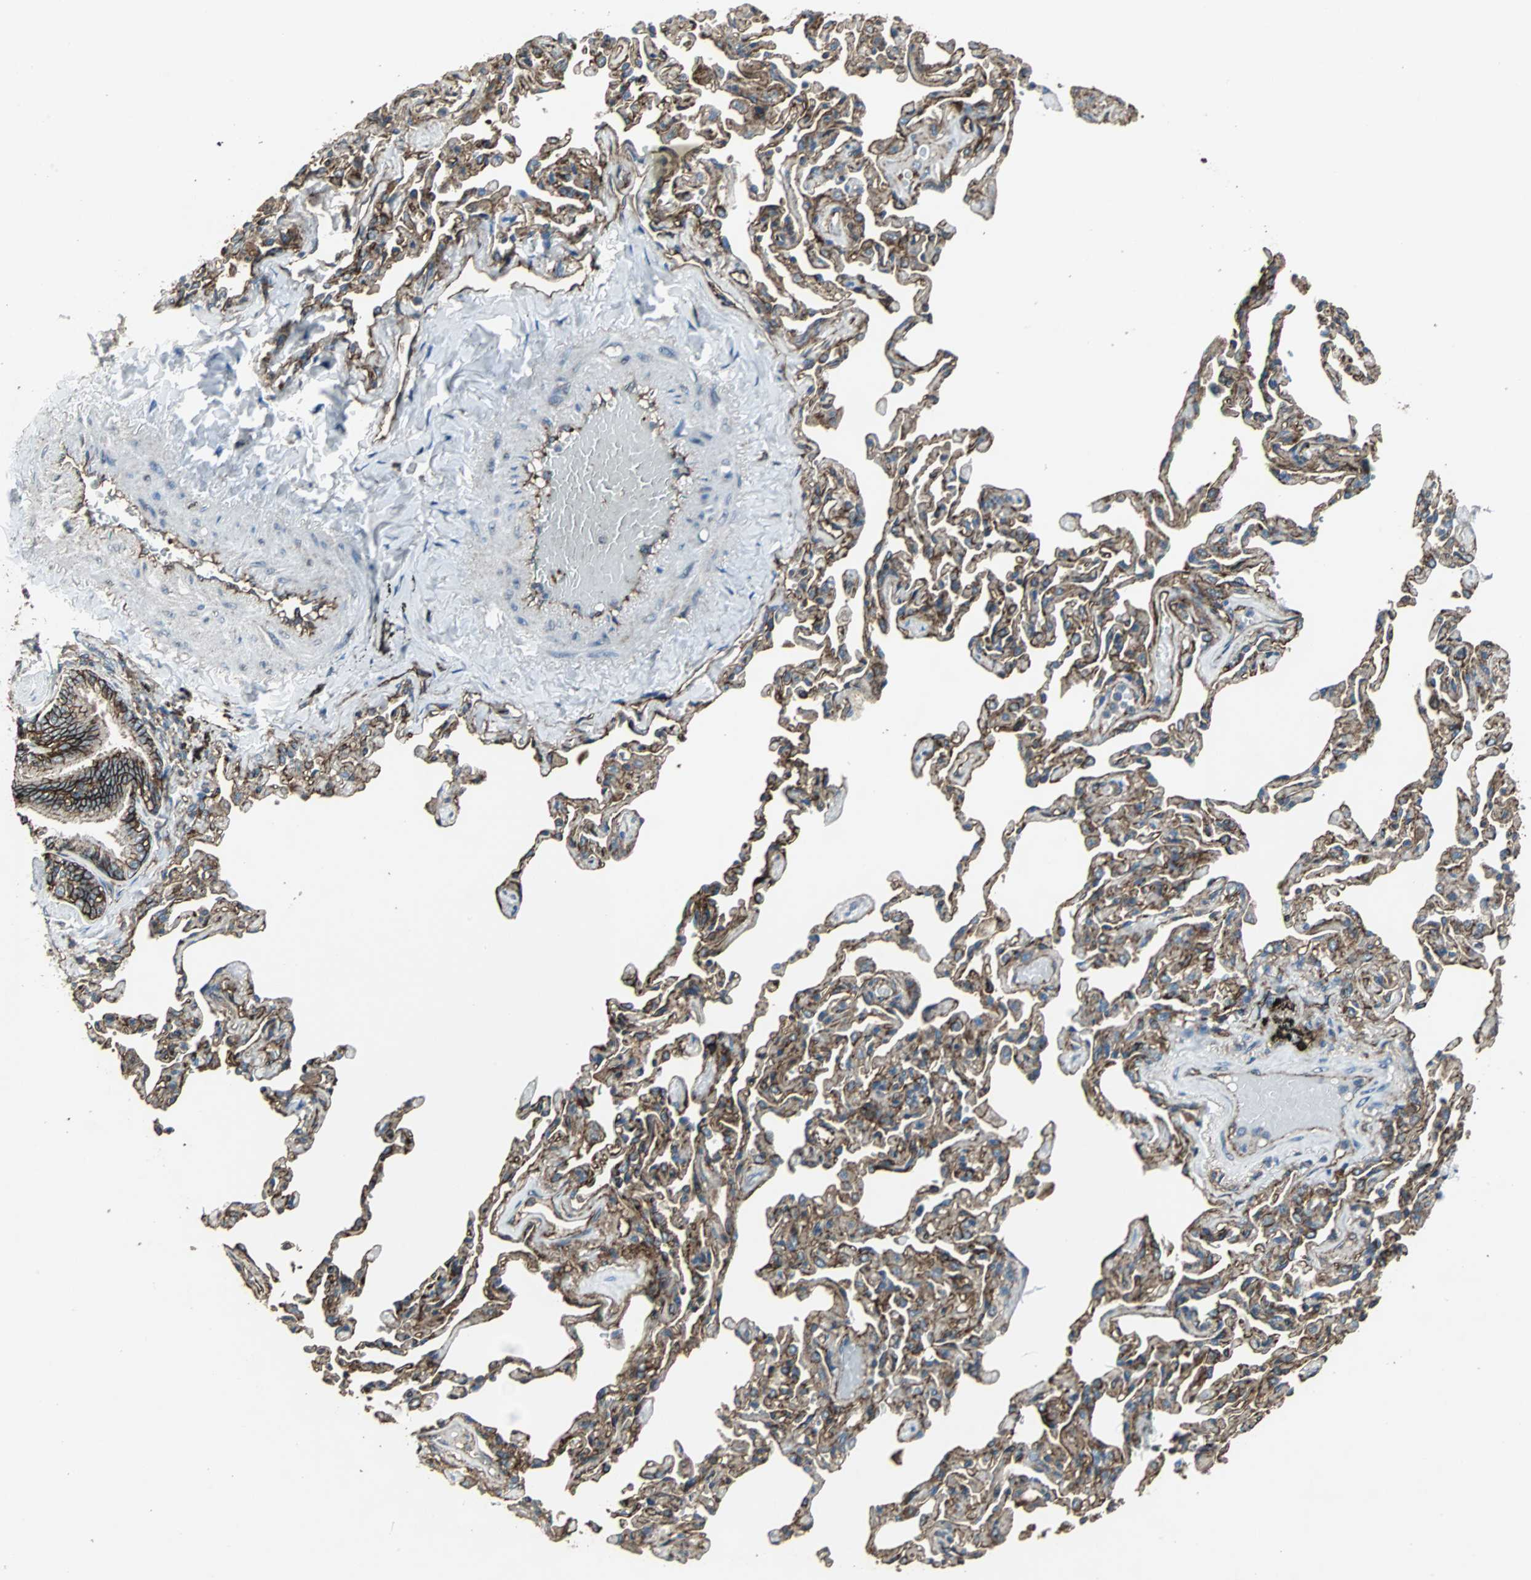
{"staining": {"intensity": "strong", "quantity": ">75%", "location": "cytoplasmic/membranous"}, "tissue": "bronchus", "cell_type": "Respiratory epithelial cells", "image_type": "normal", "snomed": [{"axis": "morphology", "description": "Normal tissue, NOS"}, {"axis": "topography", "description": "Lung"}], "caption": "Immunohistochemical staining of benign bronchus shows >75% levels of strong cytoplasmic/membranous protein expression in approximately >75% of respiratory epithelial cells.", "gene": "F11R", "patient": {"sex": "male", "age": 64}}